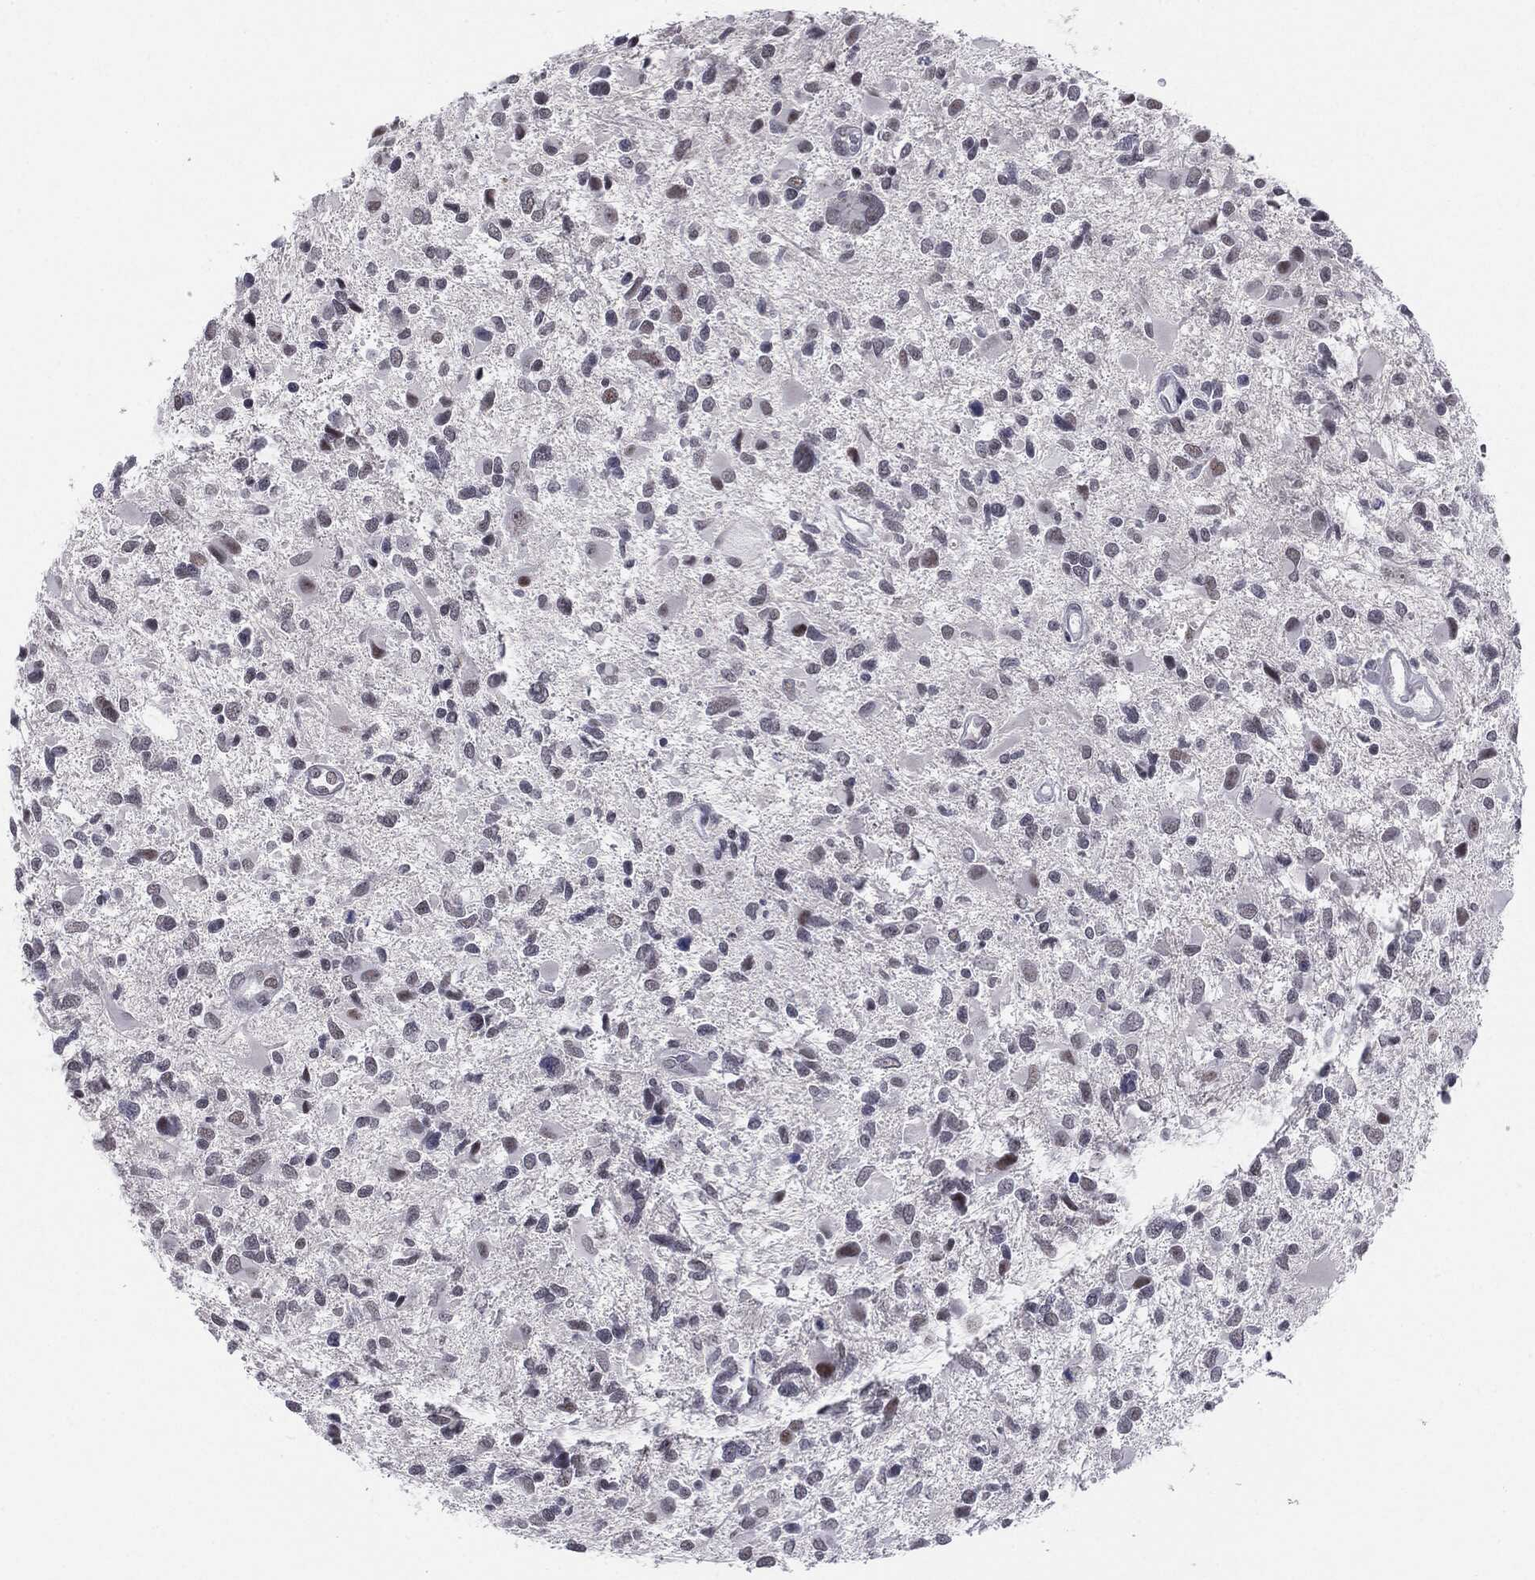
{"staining": {"intensity": "negative", "quantity": "none", "location": "none"}, "tissue": "glioma", "cell_type": "Tumor cells", "image_type": "cancer", "snomed": [{"axis": "morphology", "description": "Glioma, malignant, Low grade"}, {"axis": "topography", "description": "Brain"}], "caption": "The micrograph exhibits no staining of tumor cells in malignant glioma (low-grade).", "gene": "SLC5A5", "patient": {"sex": "female", "age": 32}}